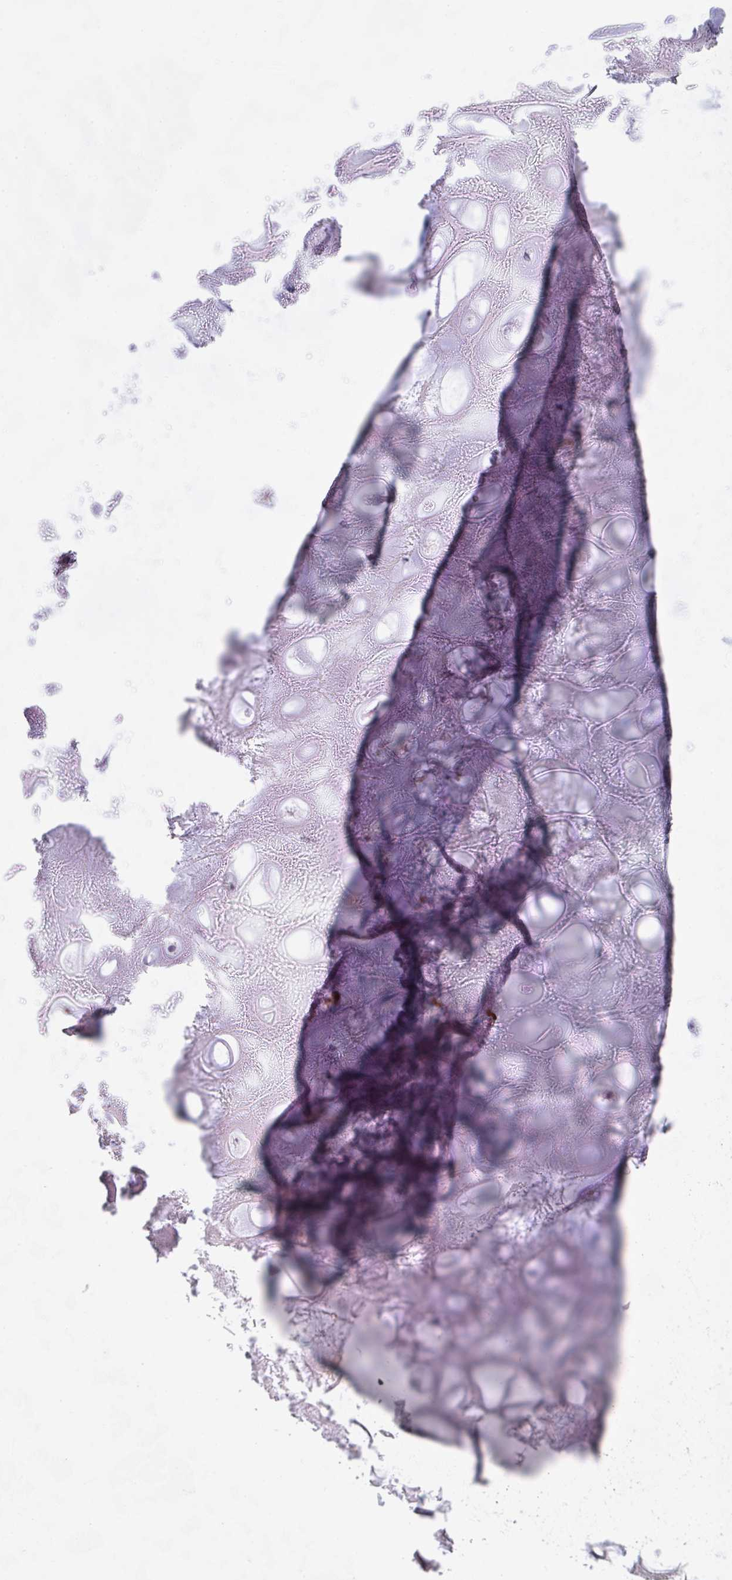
{"staining": {"intensity": "moderate", "quantity": "<25%", "location": "cytoplasmic/membranous"}, "tissue": "soft tissue", "cell_type": "Chondrocytes", "image_type": "normal", "snomed": [{"axis": "morphology", "description": "Normal tissue, NOS"}, {"axis": "topography", "description": "Lymph node"}, {"axis": "topography", "description": "Cartilage tissue"}, {"axis": "topography", "description": "Nasopharynx"}], "caption": "Human soft tissue stained with a brown dye shows moderate cytoplasmic/membranous positive staining in about <25% of chondrocytes.", "gene": "KLHL33", "patient": {"sex": "male", "age": 63}}